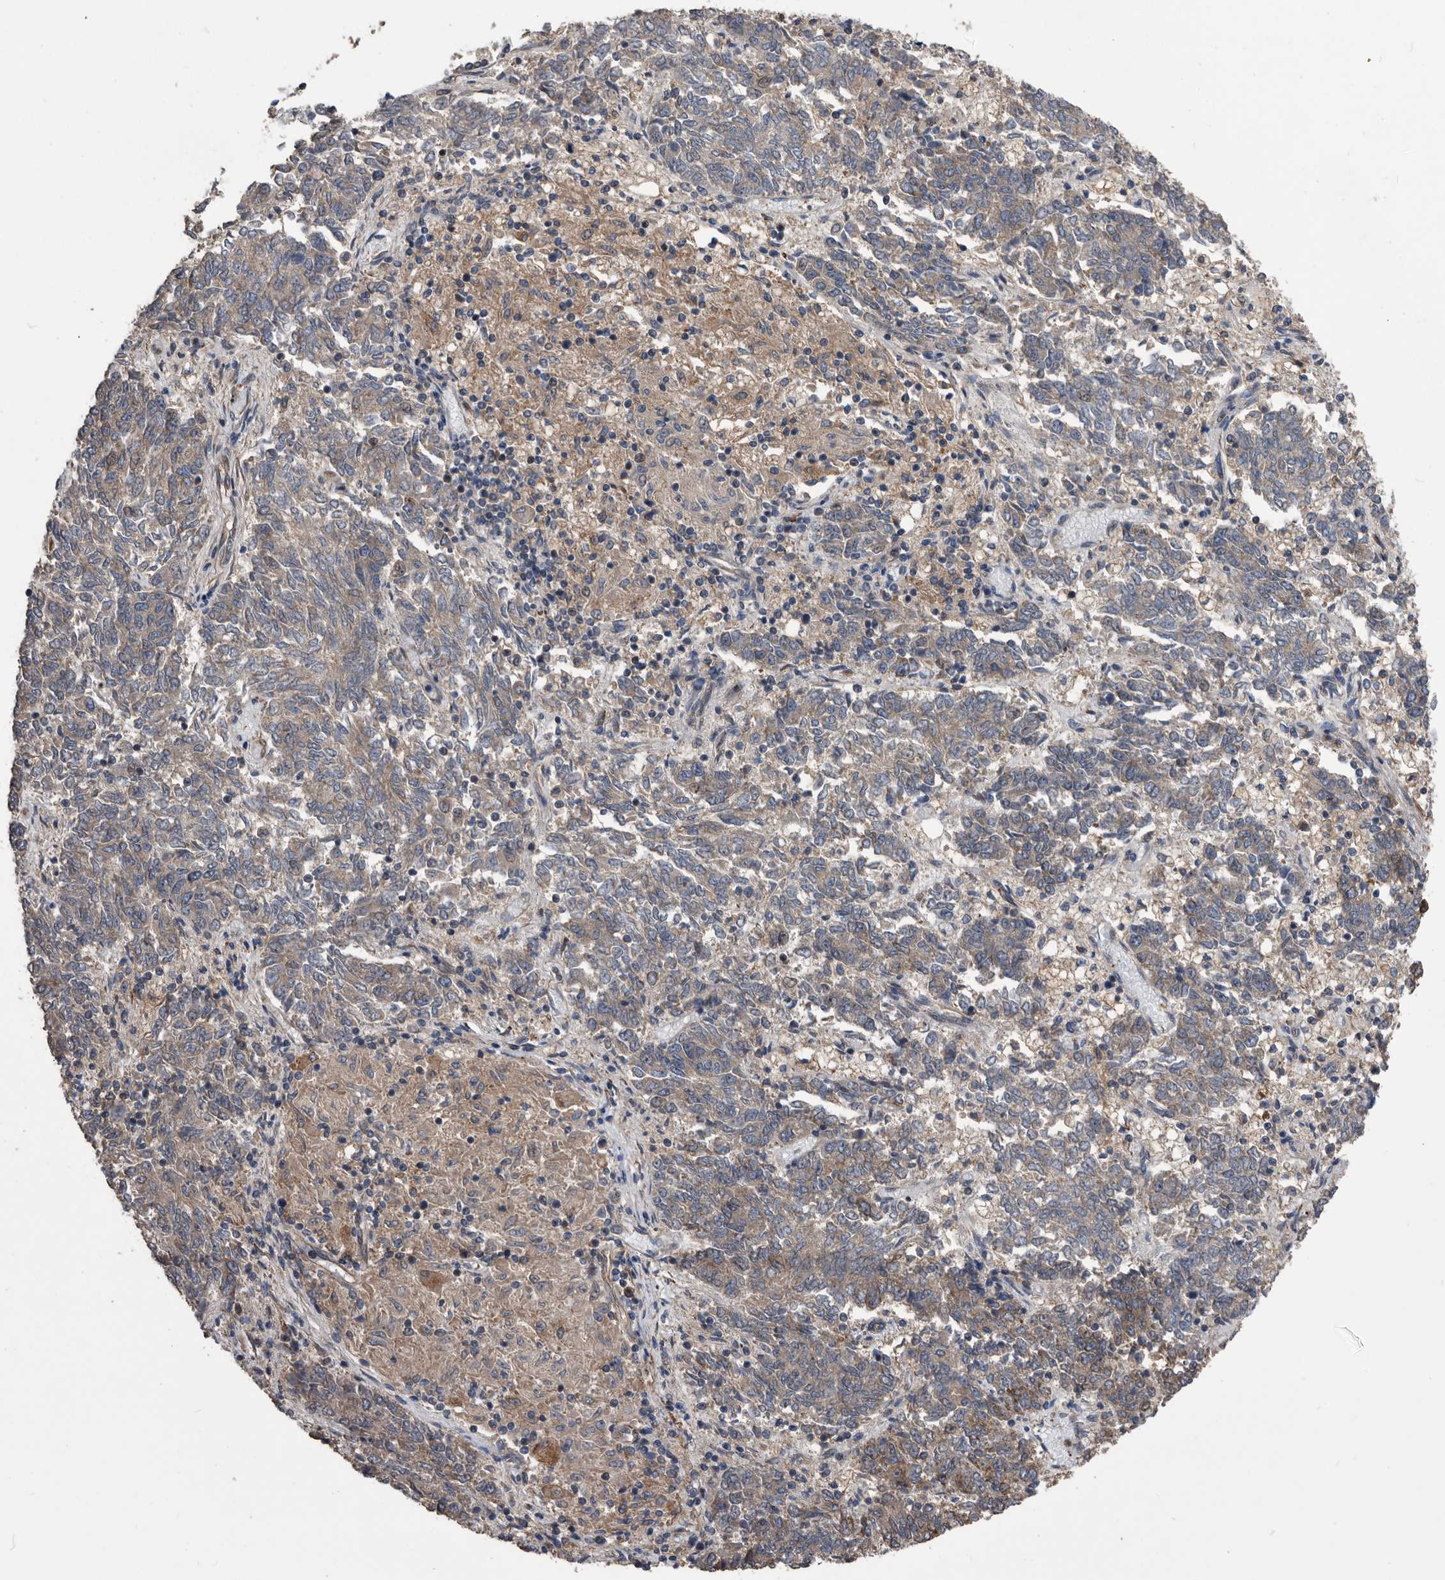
{"staining": {"intensity": "moderate", "quantity": ">75%", "location": "cytoplasmic/membranous"}, "tissue": "endometrial cancer", "cell_type": "Tumor cells", "image_type": "cancer", "snomed": [{"axis": "morphology", "description": "Adenocarcinoma, NOS"}, {"axis": "topography", "description": "Endometrium"}], "caption": "Endometrial cancer (adenocarcinoma) stained with DAB (3,3'-diaminobenzidine) immunohistochemistry (IHC) displays medium levels of moderate cytoplasmic/membranous expression in approximately >75% of tumor cells.", "gene": "SERINC2", "patient": {"sex": "female", "age": 80}}